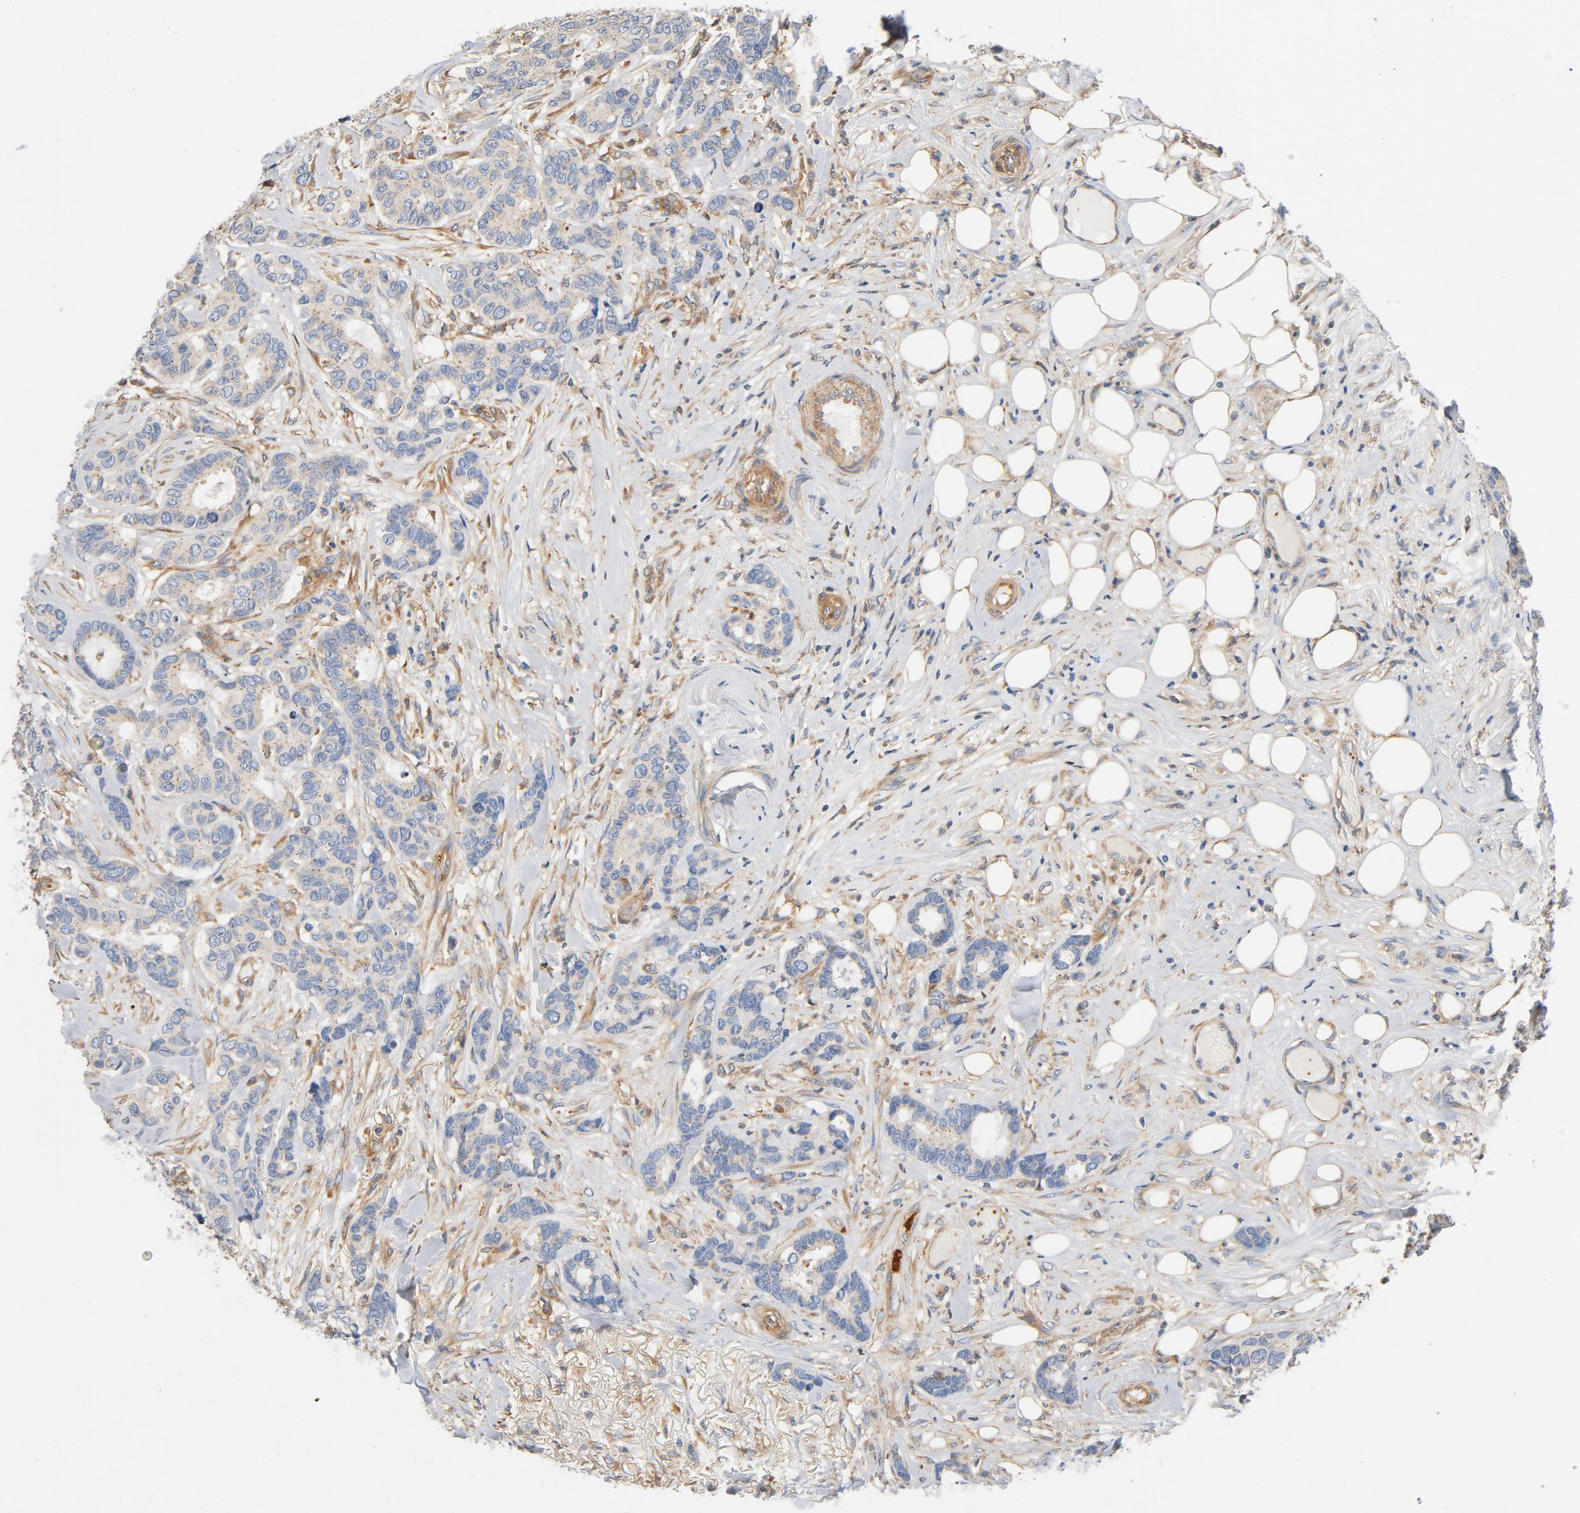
{"staining": {"intensity": "negative", "quantity": "none", "location": "none"}, "tissue": "breast cancer", "cell_type": "Tumor cells", "image_type": "cancer", "snomed": [{"axis": "morphology", "description": "Duct carcinoma"}, {"axis": "topography", "description": "Breast"}], "caption": "DAB immunohistochemical staining of human breast infiltrating ductal carcinoma reveals no significant expression in tumor cells. Nuclei are stained in blue.", "gene": "ILK", "patient": {"sex": "female", "age": 87}}